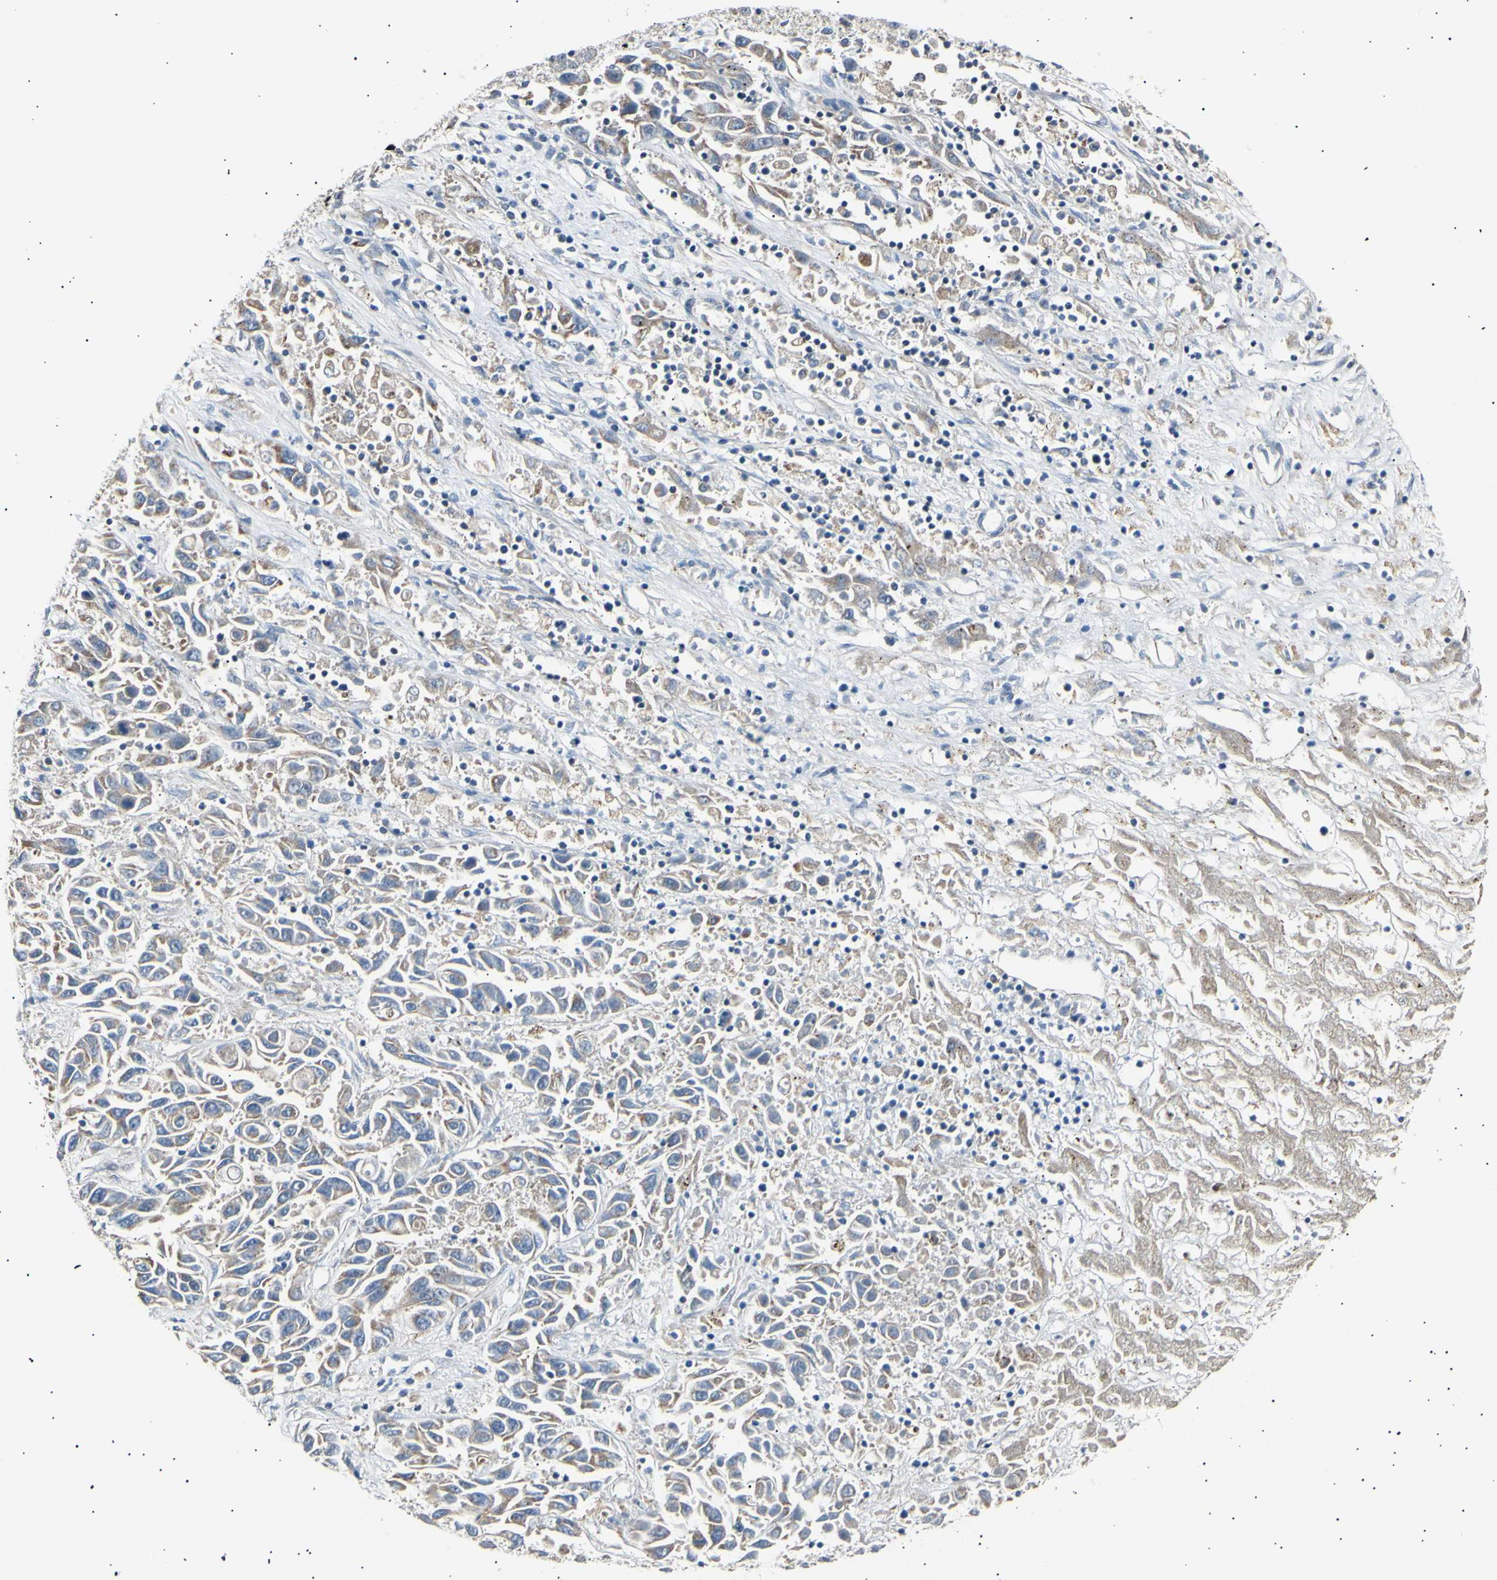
{"staining": {"intensity": "moderate", "quantity": ">75%", "location": "cytoplasmic/membranous"}, "tissue": "liver cancer", "cell_type": "Tumor cells", "image_type": "cancer", "snomed": [{"axis": "morphology", "description": "Cholangiocarcinoma"}, {"axis": "topography", "description": "Liver"}], "caption": "Immunohistochemical staining of liver cancer displays moderate cytoplasmic/membranous protein positivity in approximately >75% of tumor cells.", "gene": "ITGA6", "patient": {"sex": "female", "age": 52}}